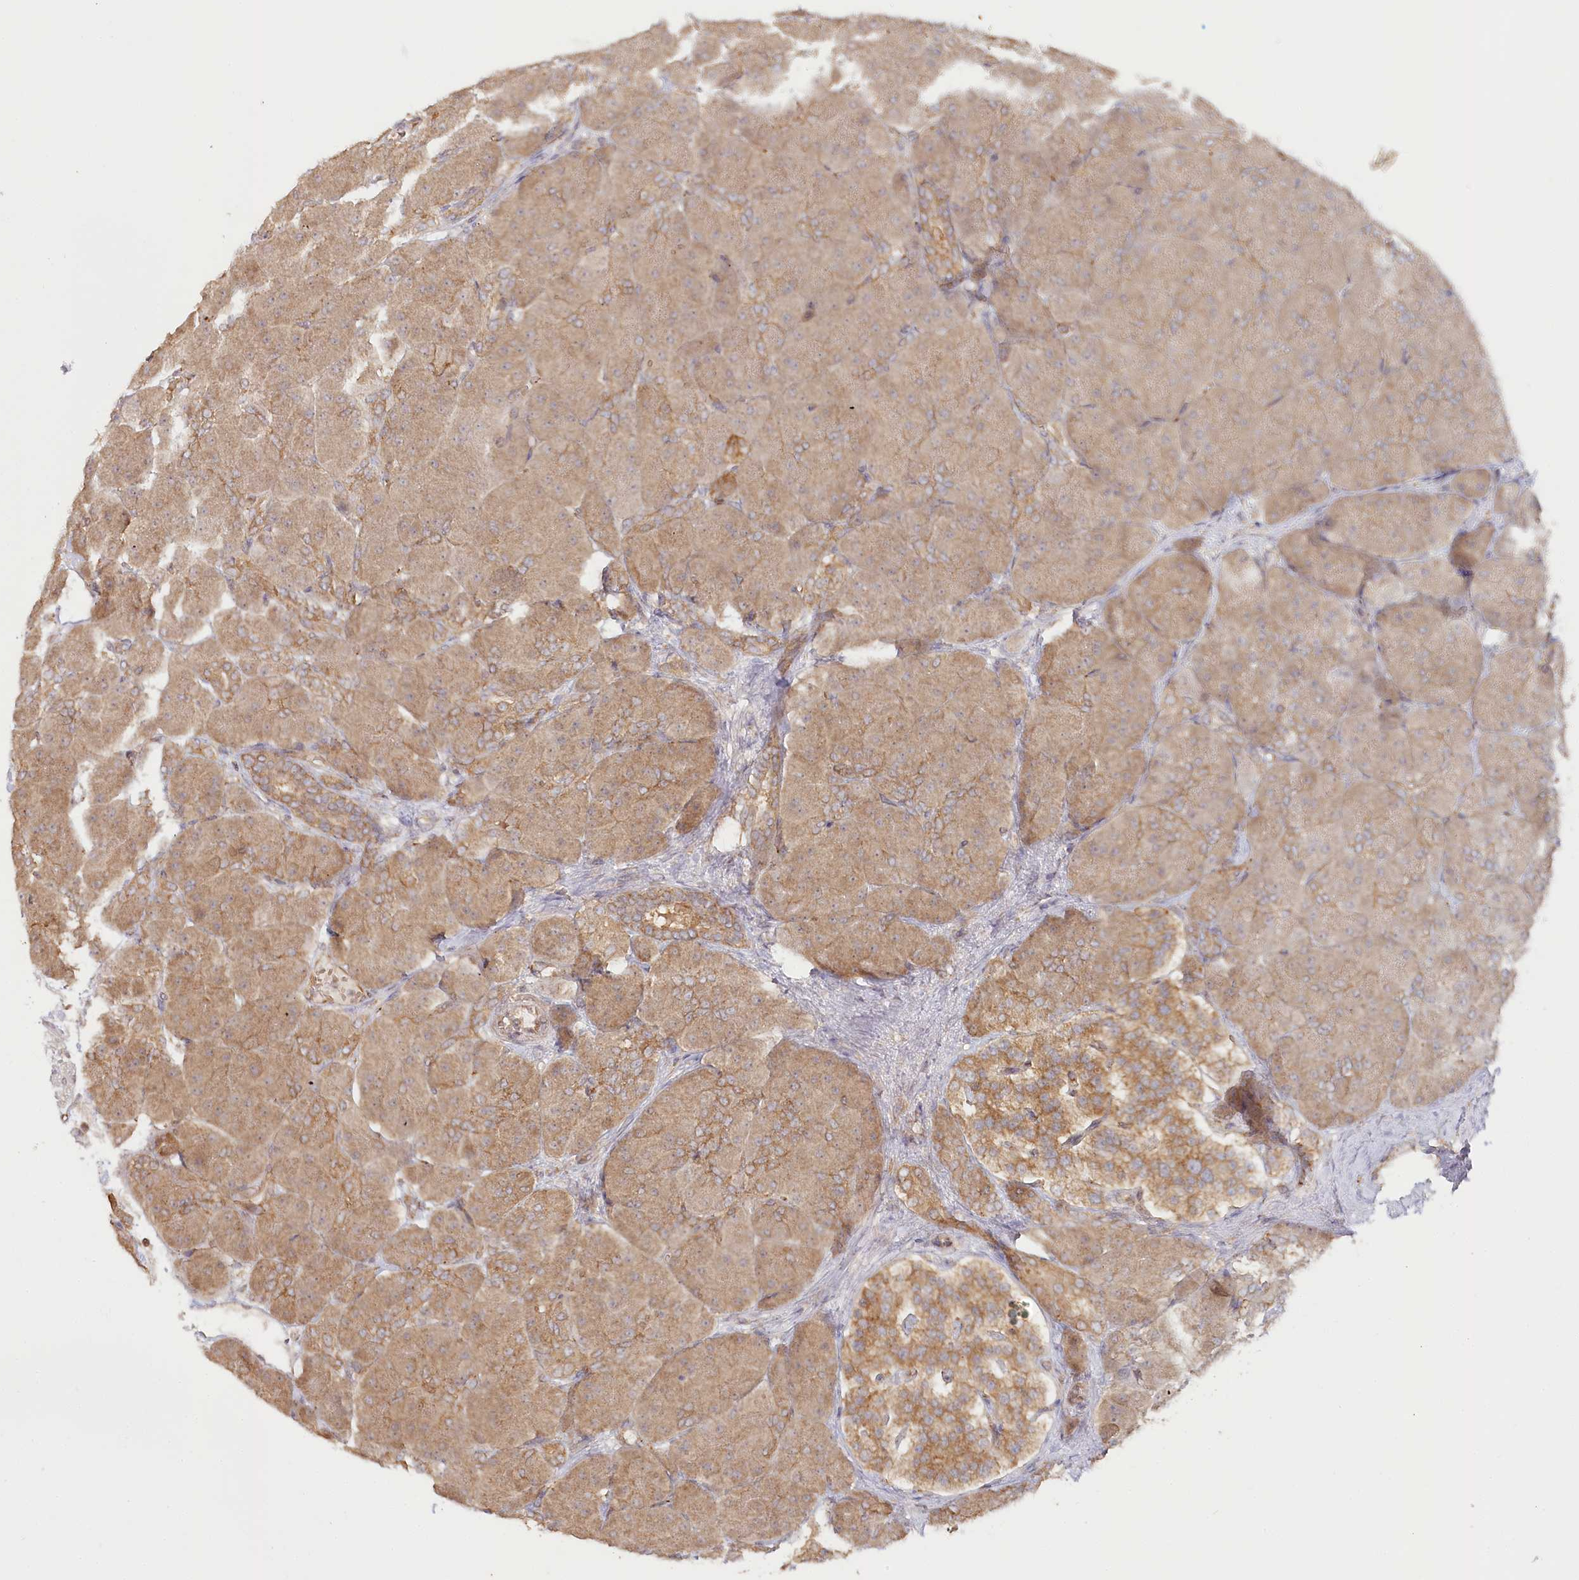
{"staining": {"intensity": "moderate", "quantity": ">75%", "location": "cytoplasmic/membranous"}, "tissue": "pancreas", "cell_type": "Exocrine glandular cells", "image_type": "normal", "snomed": [{"axis": "morphology", "description": "Normal tissue, NOS"}, {"axis": "topography", "description": "Pancreas"}], "caption": "The photomicrograph reveals a brown stain indicating the presence of a protein in the cytoplasmic/membranous of exocrine glandular cells in pancreas.", "gene": "OTUD4", "patient": {"sex": "male", "age": 66}}